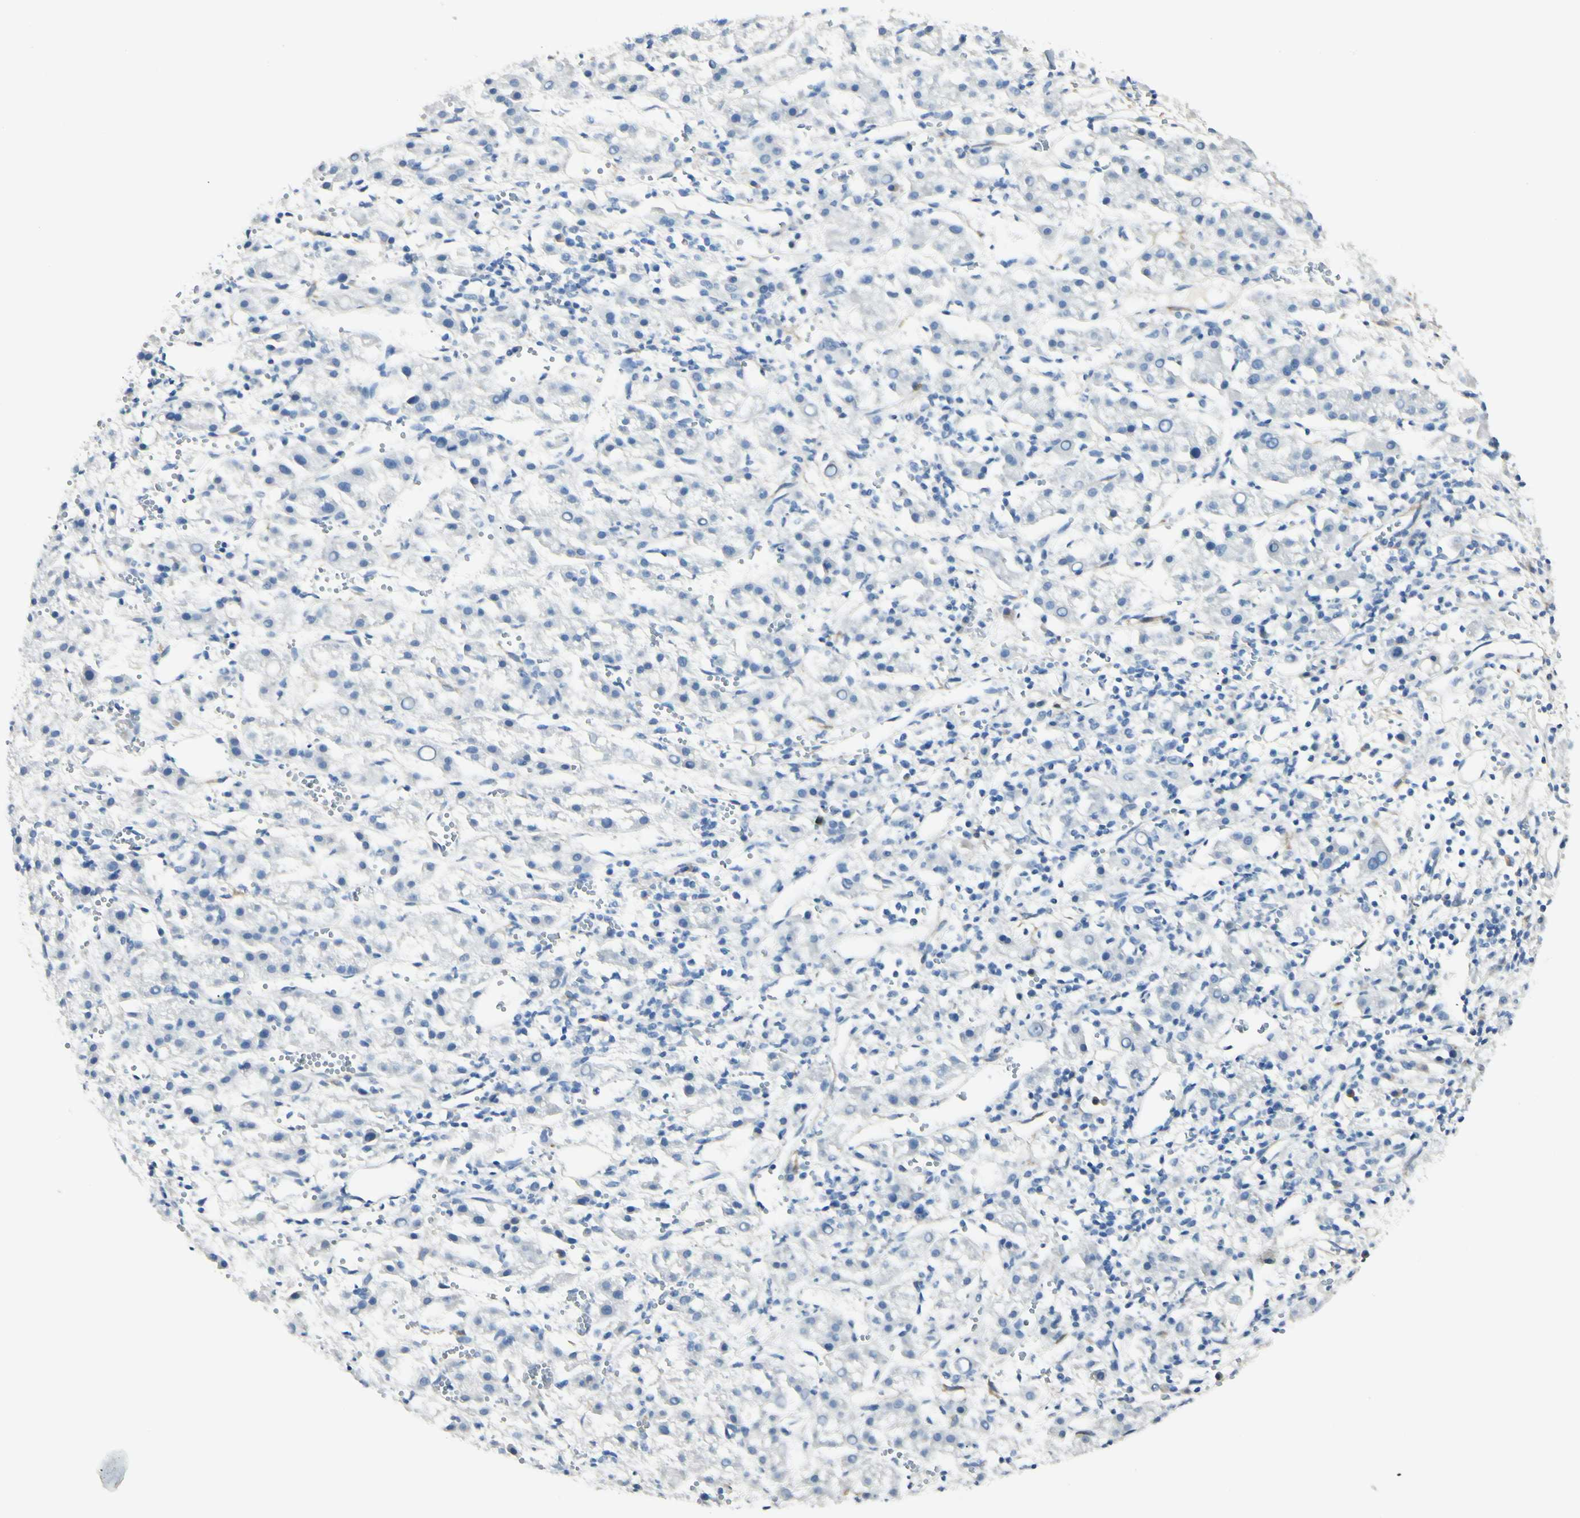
{"staining": {"intensity": "negative", "quantity": "none", "location": "none"}, "tissue": "liver cancer", "cell_type": "Tumor cells", "image_type": "cancer", "snomed": [{"axis": "morphology", "description": "Carcinoma, Hepatocellular, NOS"}, {"axis": "topography", "description": "Liver"}], "caption": "Immunohistochemistry (IHC) image of neoplastic tissue: human hepatocellular carcinoma (liver) stained with DAB exhibits no significant protein staining in tumor cells.", "gene": "AMPH", "patient": {"sex": "female", "age": 58}}